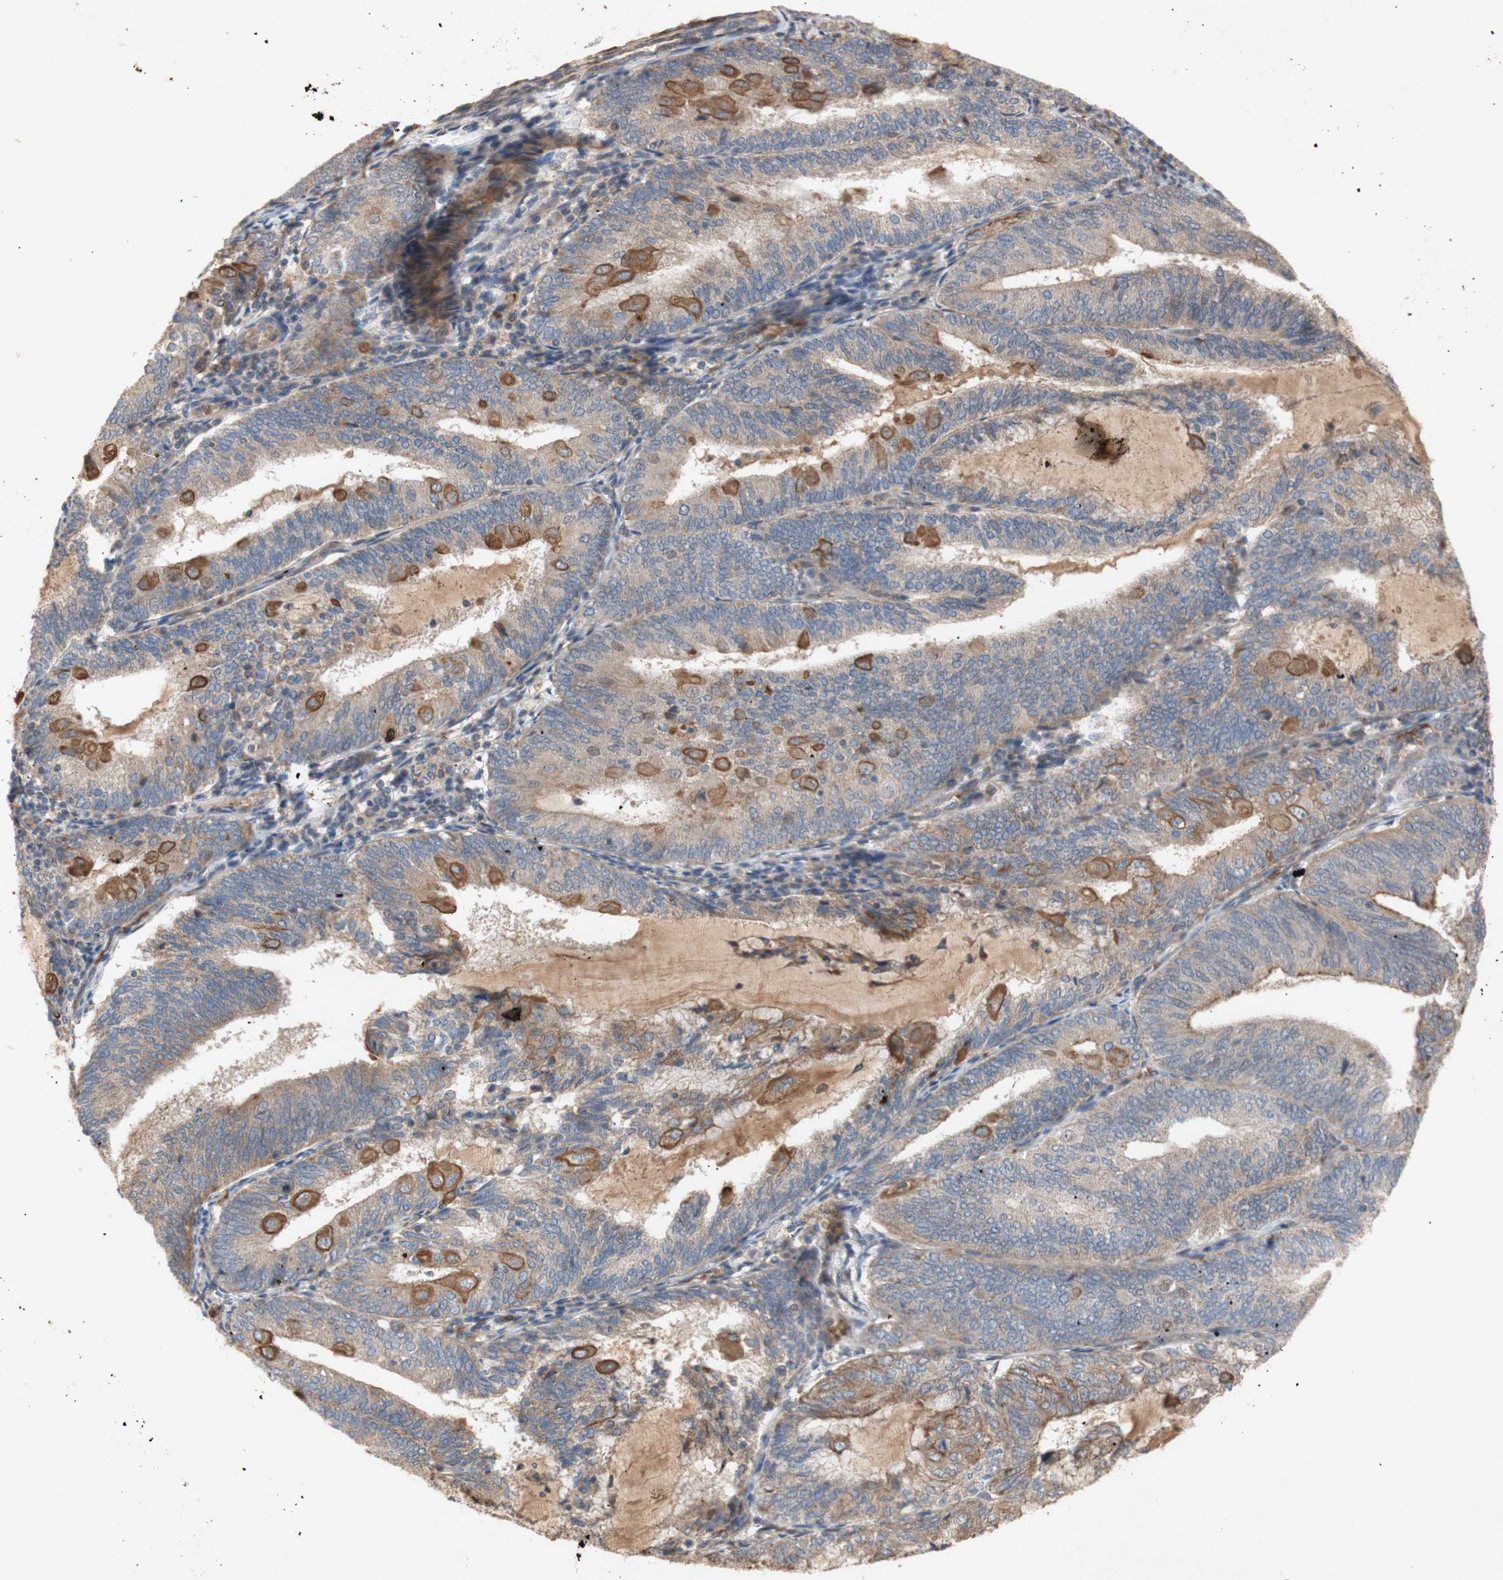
{"staining": {"intensity": "weak", "quantity": ">75%", "location": "cytoplasmic/membranous"}, "tissue": "endometrial cancer", "cell_type": "Tumor cells", "image_type": "cancer", "snomed": [{"axis": "morphology", "description": "Adenocarcinoma, NOS"}, {"axis": "topography", "description": "Endometrium"}], "caption": "Protein expression analysis of endometrial cancer displays weak cytoplasmic/membranous staining in approximately >75% of tumor cells.", "gene": "PKN1", "patient": {"sex": "female", "age": 81}}